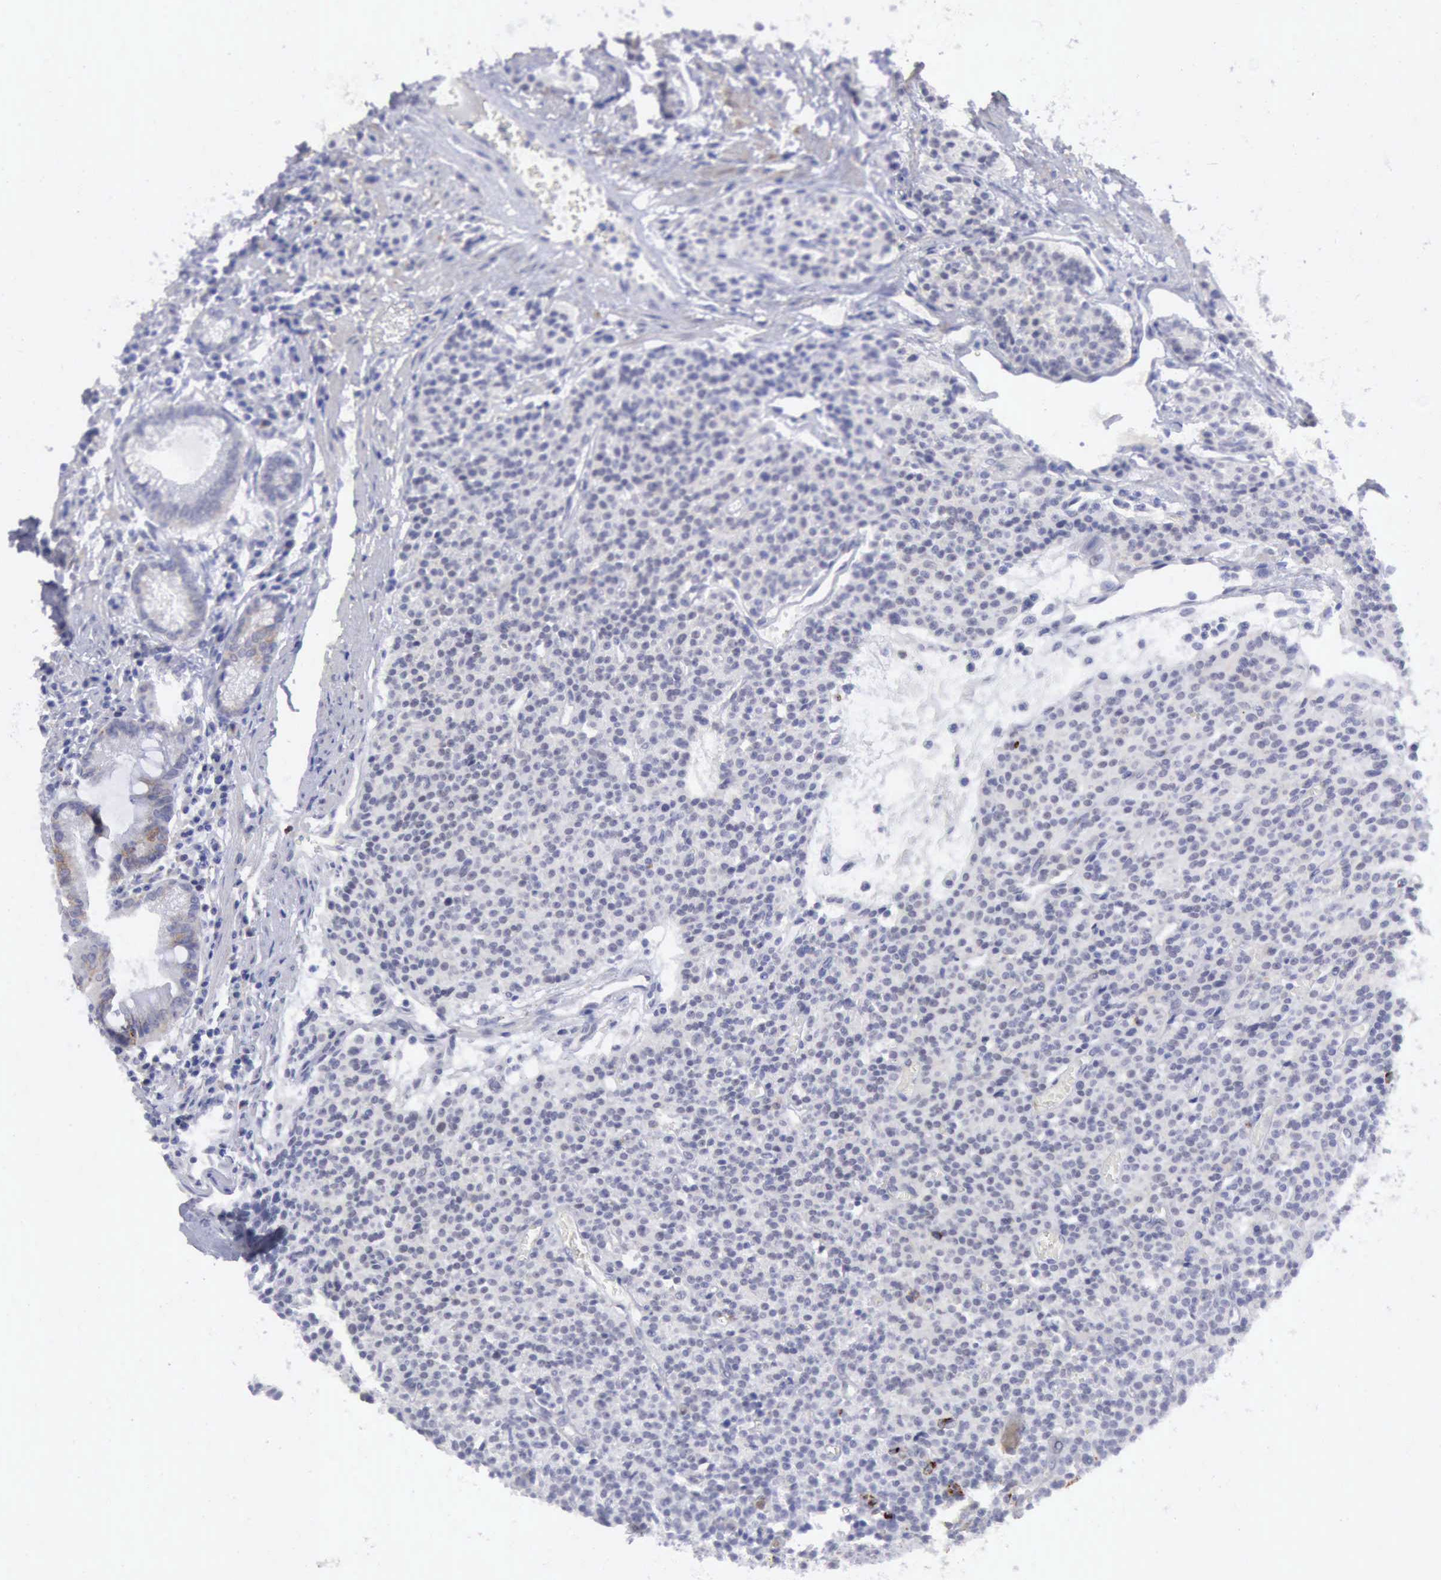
{"staining": {"intensity": "negative", "quantity": "none", "location": "none"}, "tissue": "carcinoid", "cell_type": "Tumor cells", "image_type": "cancer", "snomed": [{"axis": "morphology", "description": "Carcinoid, malignant, NOS"}, {"axis": "topography", "description": "Stomach"}], "caption": "This is an immunohistochemistry (IHC) photomicrograph of carcinoid. There is no expression in tumor cells.", "gene": "TFRC", "patient": {"sex": "female", "age": 76}}